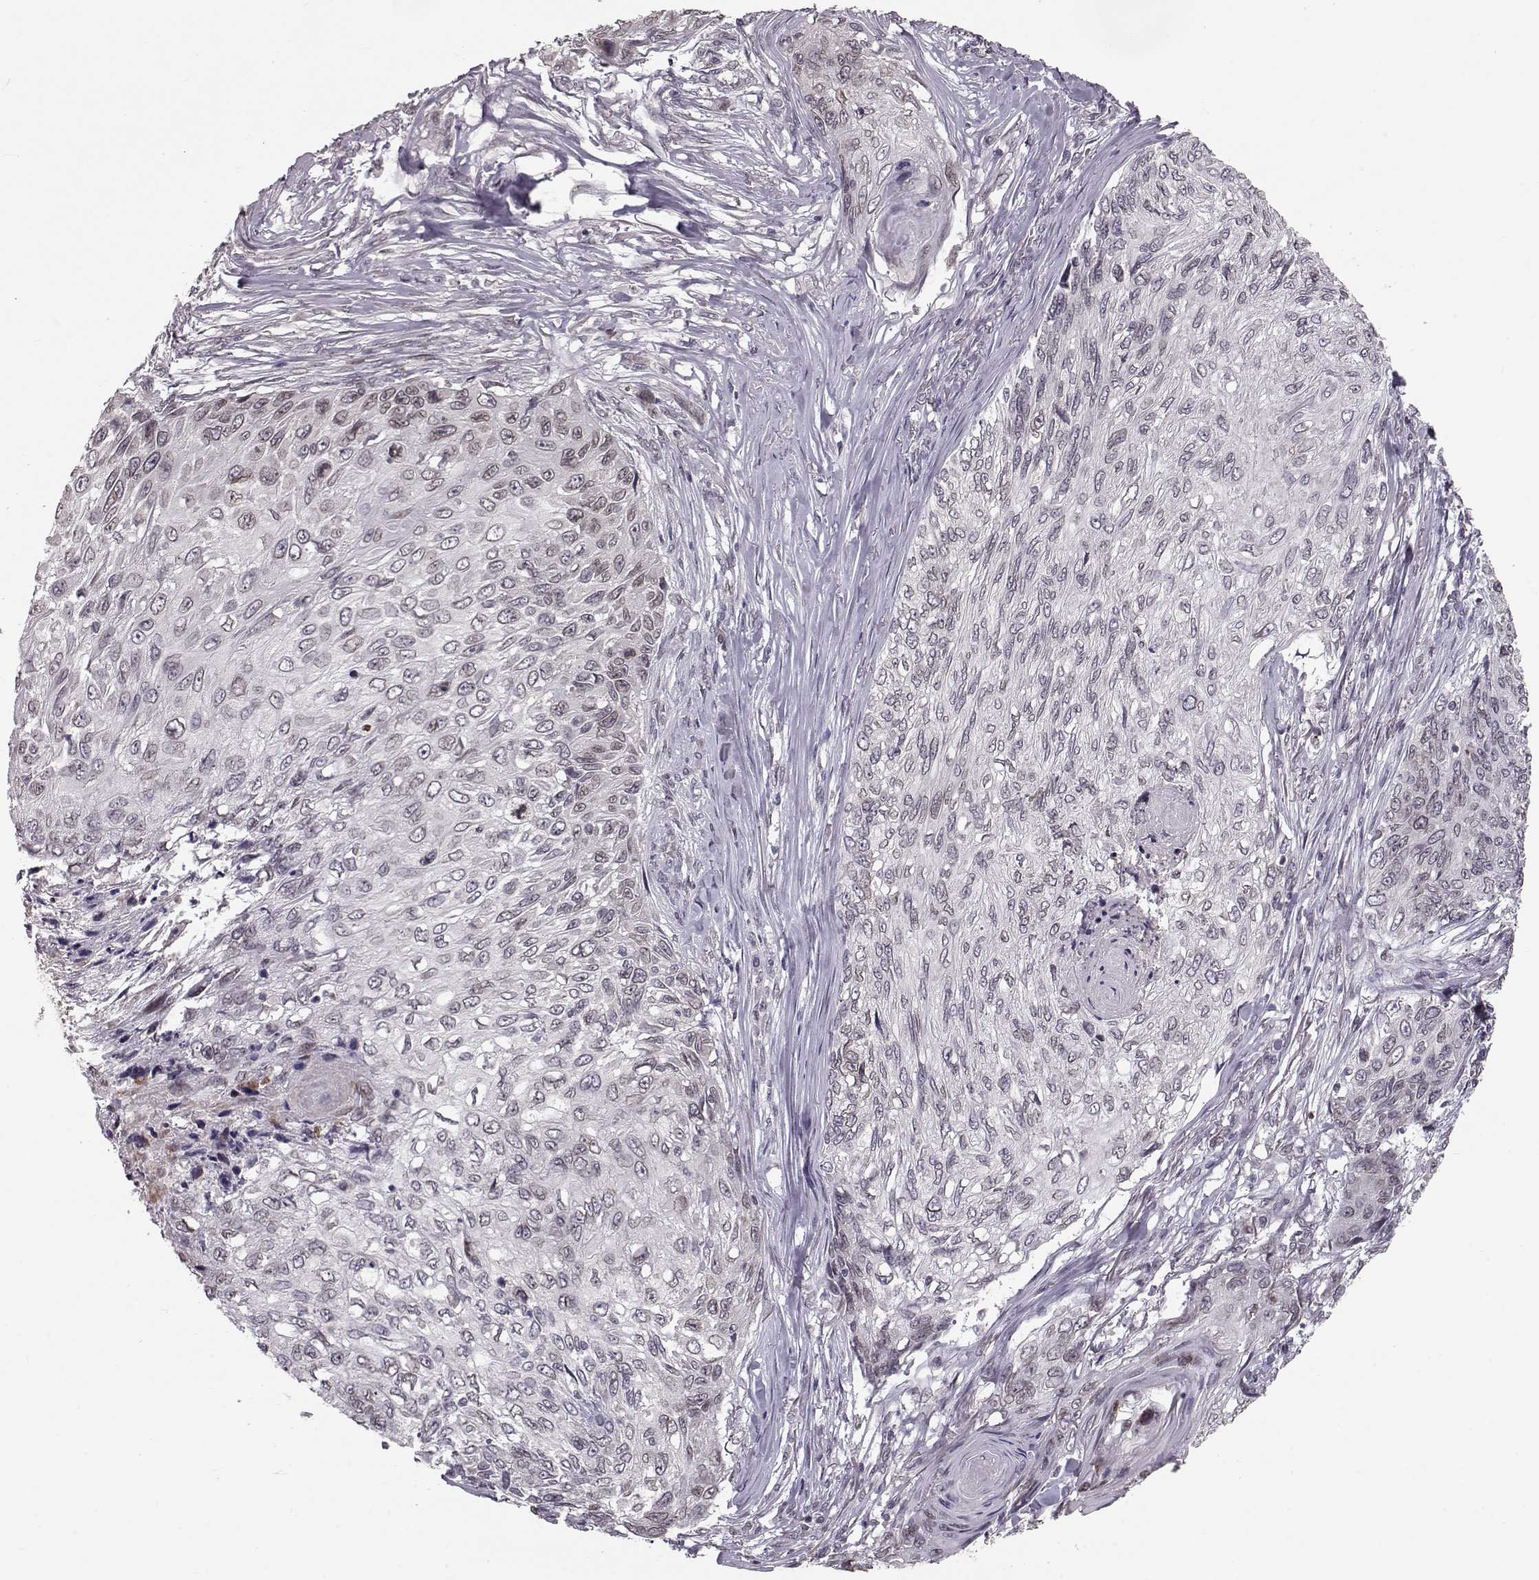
{"staining": {"intensity": "negative", "quantity": "none", "location": "none"}, "tissue": "skin cancer", "cell_type": "Tumor cells", "image_type": "cancer", "snomed": [{"axis": "morphology", "description": "Squamous cell carcinoma, NOS"}, {"axis": "topography", "description": "Skin"}], "caption": "Immunohistochemistry of skin cancer shows no positivity in tumor cells.", "gene": "NUP37", "patient": {"sex": "male", "age": 92}}